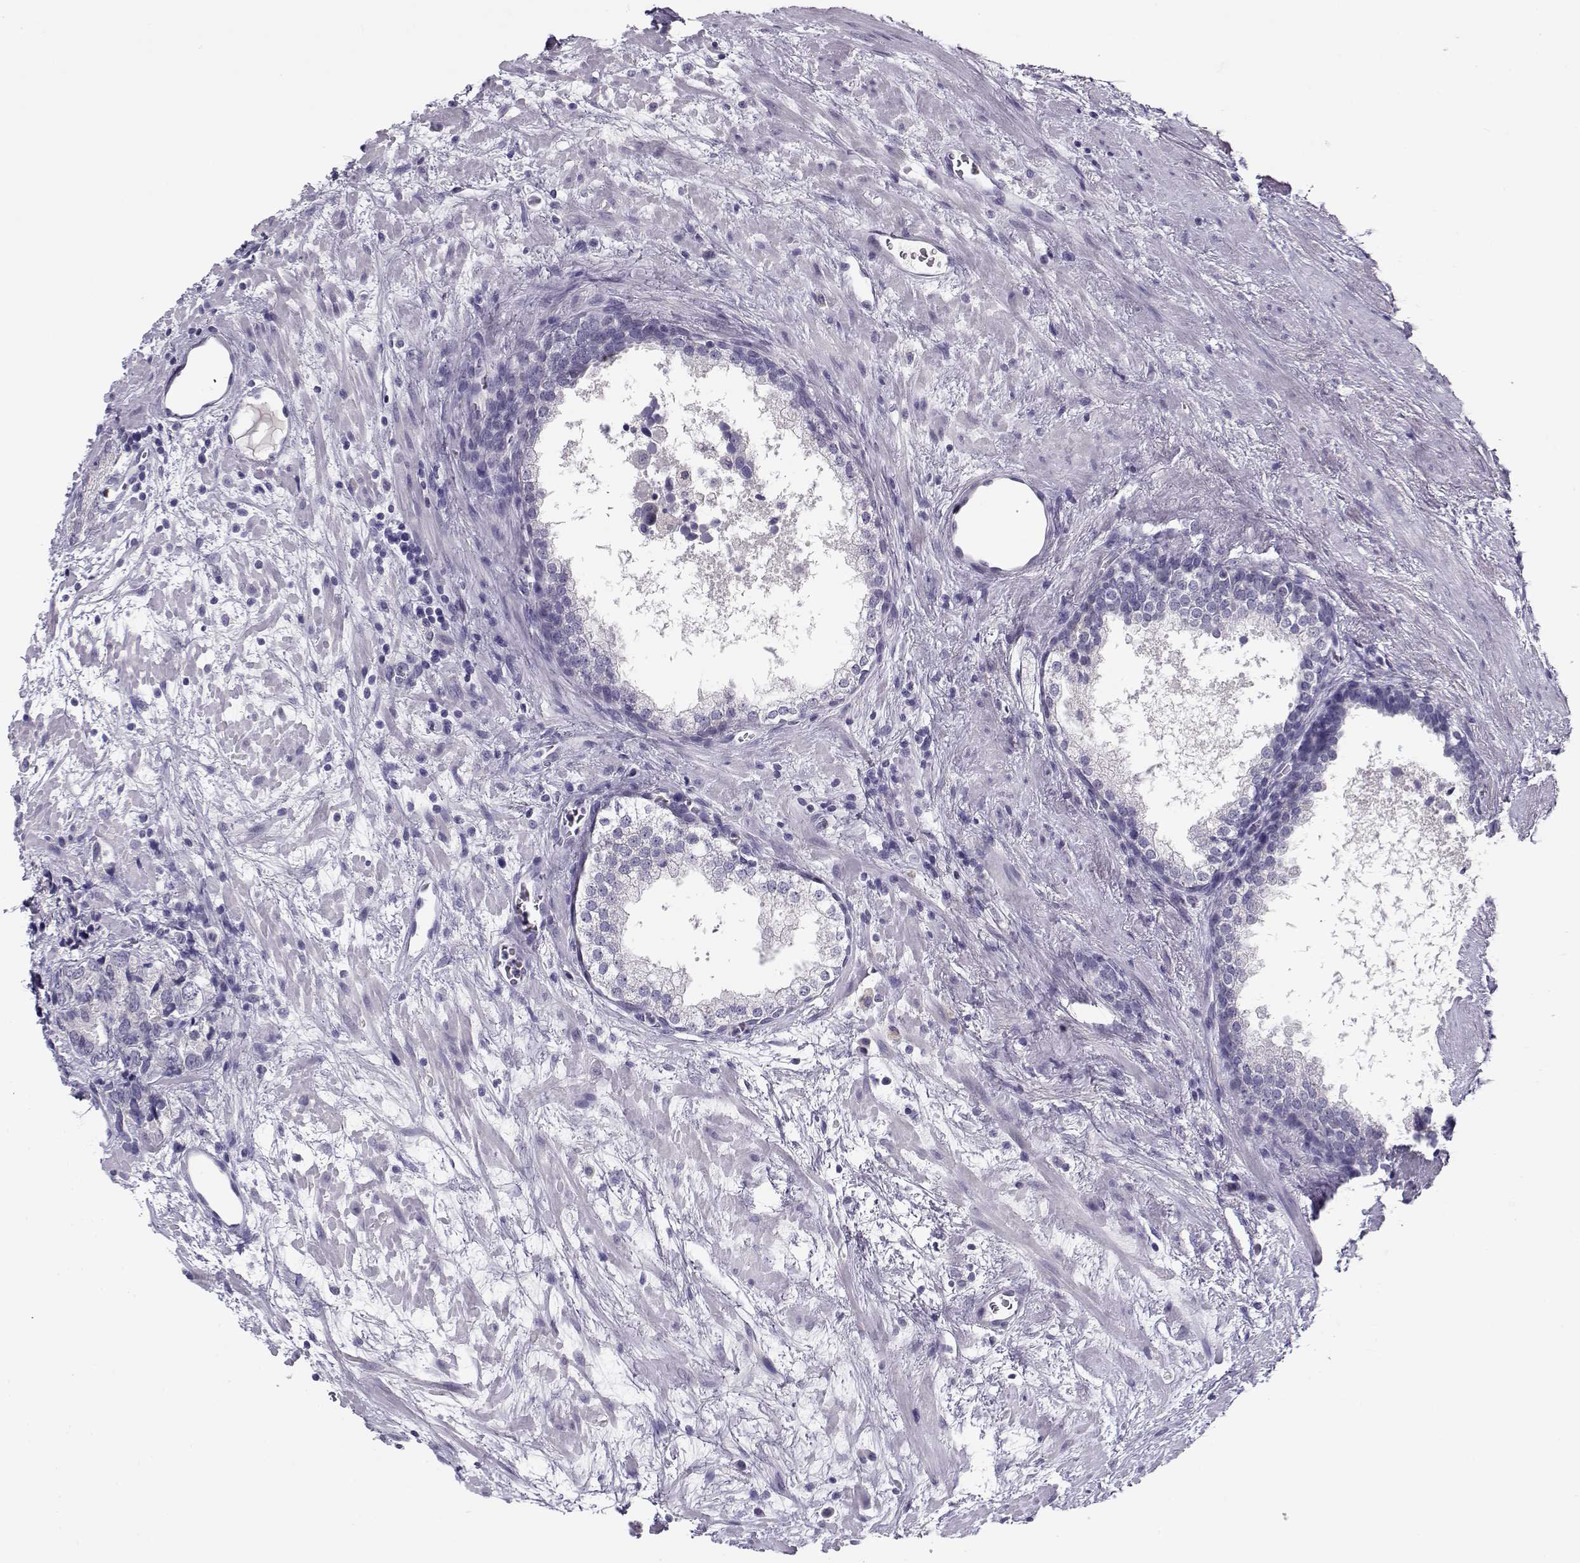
{"staining": {"intensity": "negative", "quantity": "none", "location": "none"}, "tissue": "prostate cancer", "cell_type": "Tumor cells", "image_type": "cancer", "snomed": [{"axis": "morphology", "description": "Adenocarcinoma, NOS"}, {"axis": "topography", "description": "Prostate and seminal vesicle, NOS"}], "caption": "Histopathology image shows no significant protein expression in tumor cells of prostate cancer (adenocarcinoma).", "gene": "CFAP77", "patient": {"sex": "male", "age": 63}}